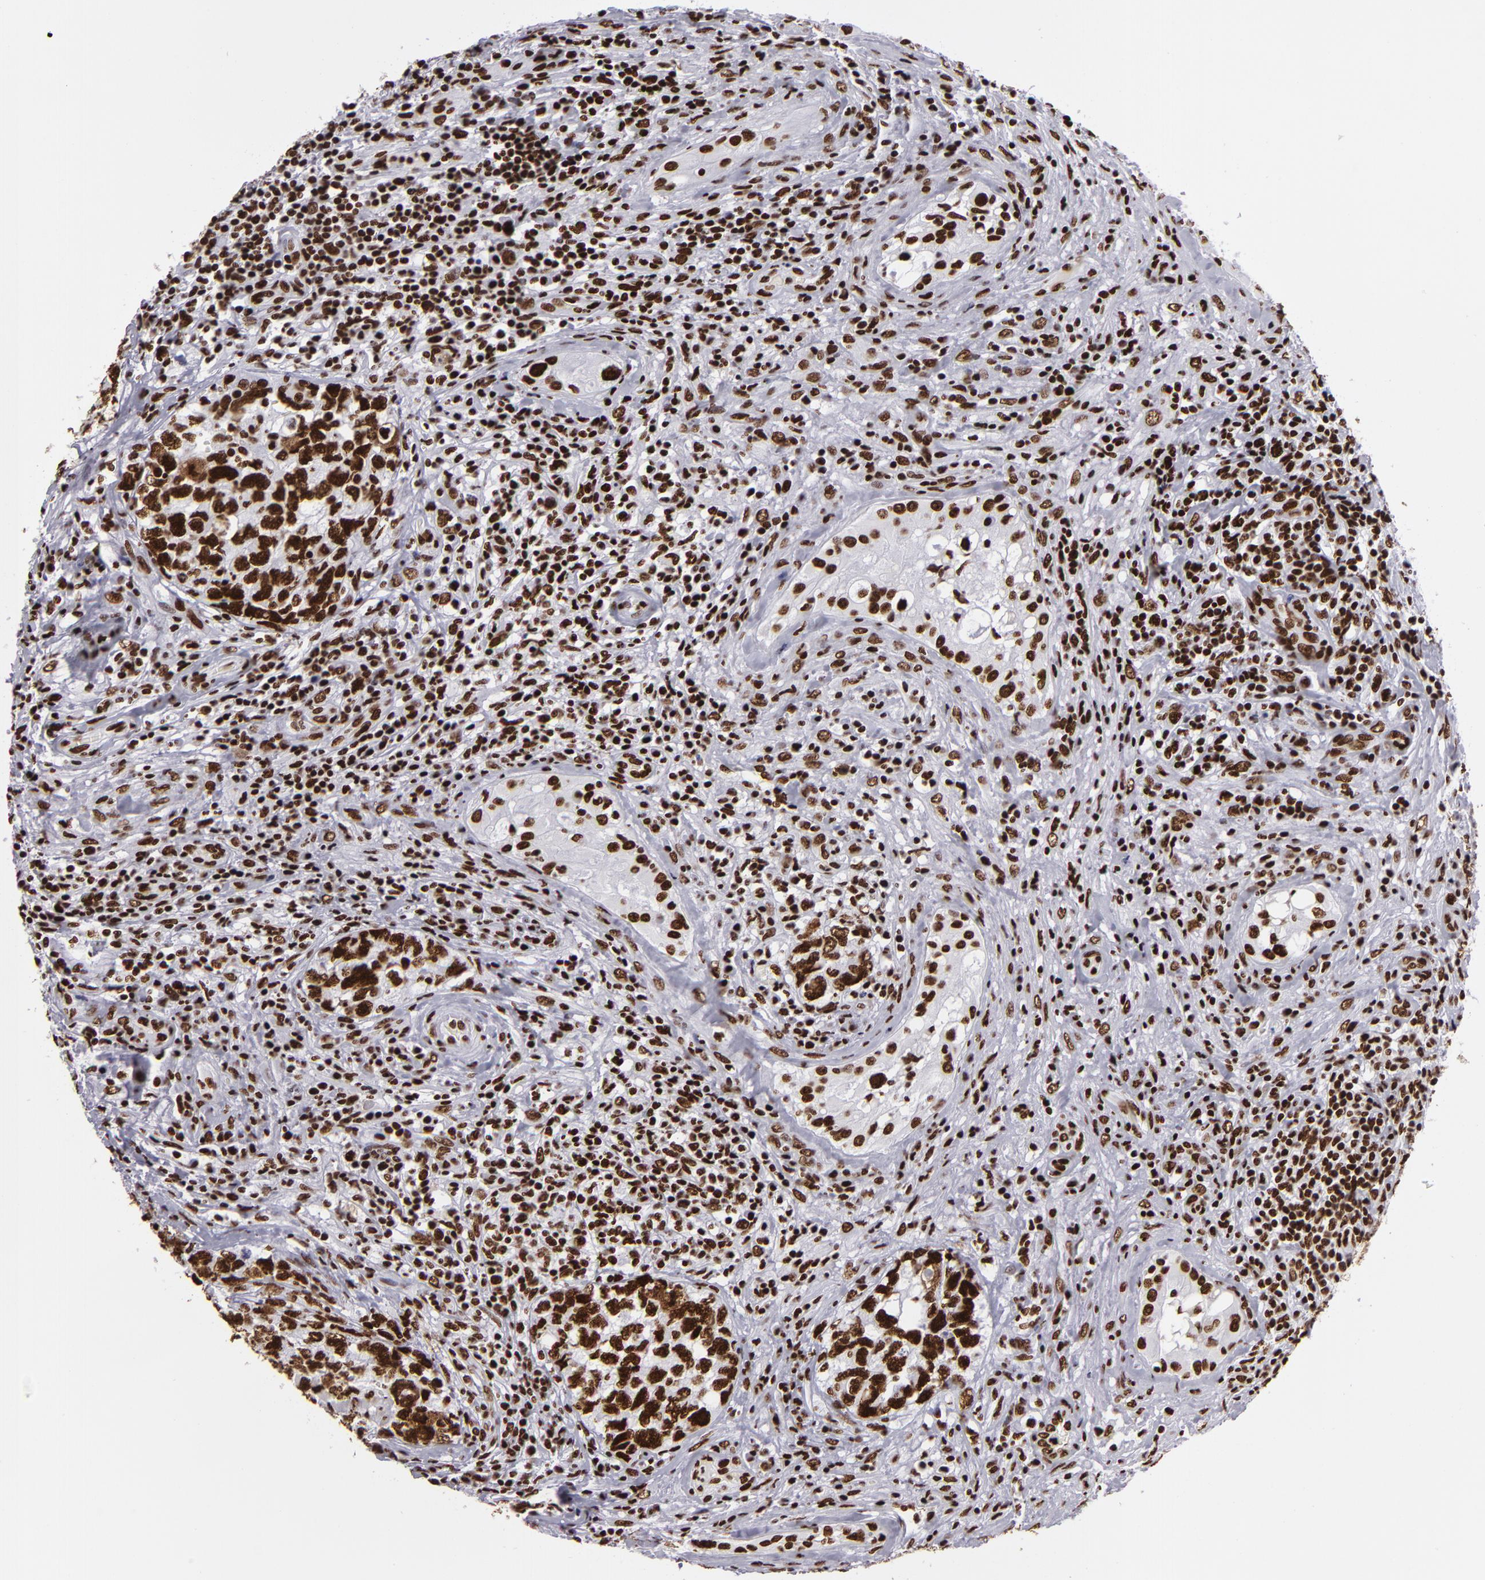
{"staining": {"intensity": "strong", "quantity": ">75%", "location": "nuclear"}, "tissue": "testis cancer", "cell_type": "Tumor cells", "image_type": "cancer", "snomed": [{"axis": "morphology", "description": "Carcinoma, Embryonal, NOS"}, {"axis": "topography", "description": "Testis"}], "caption": "Brown immunohistochemical staining in human embryonal carcinoma (testis) displays strong nuclear staining in approximately >75% of tumor cells.", "gene": "SAFB", "patient": {"sex": "male", "age": 31}}